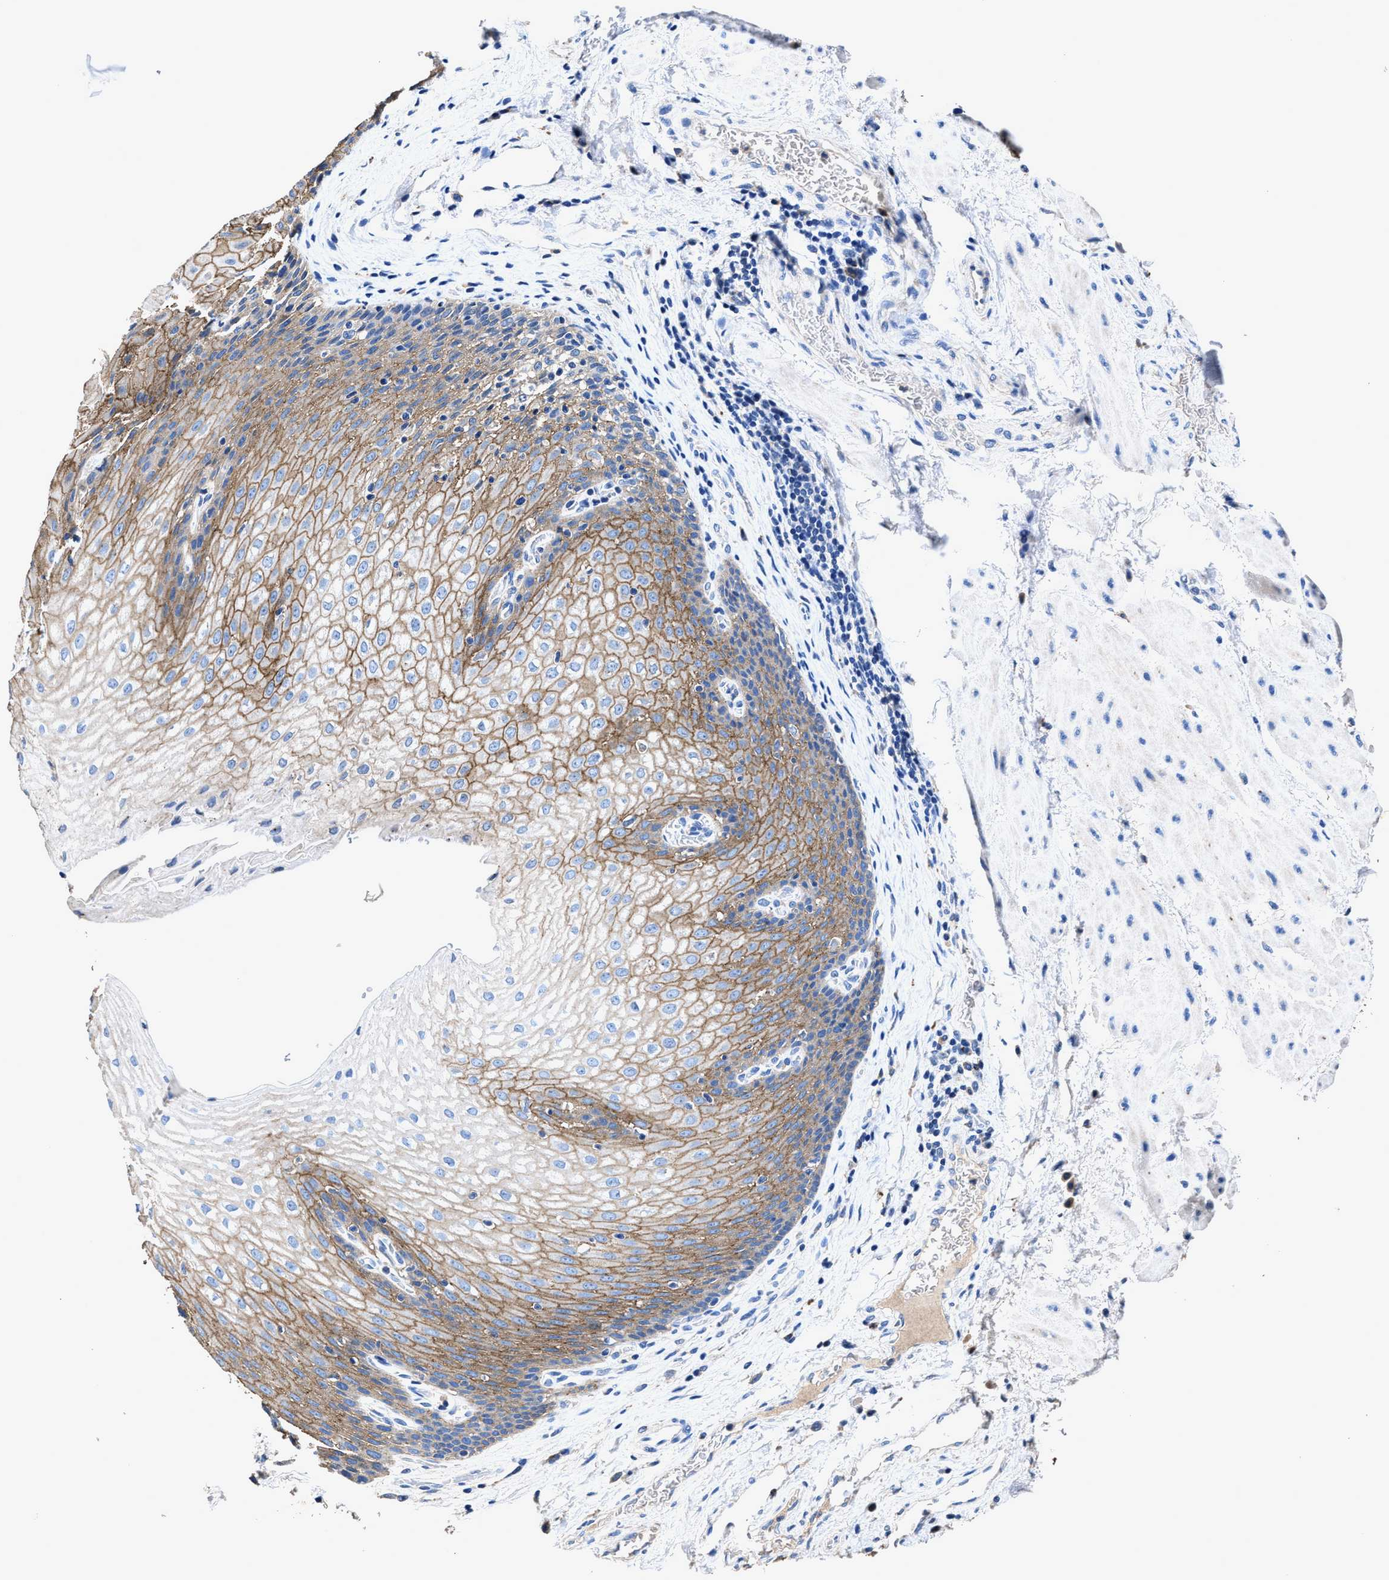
{"staining": {"intensity": "moderate", "quantity": "25%-75%", "location": "cytoplasmic/membranous"}, "tissue": "esophagus", "cell_type": "Squamous epithelial cells", "image_type": "normal", "snomed": [{"axis": "morphology", "description": "Normal tissue, NOS"}, {"axis": "topography", "description": "Esophagus"}], "caption": "Protein analysis of benign esophagus demonstrates moderate cytoplasmic/membranous expression in approximately 25%-75% of squamous epithelial cells.", "gene": "UBR4", "patient": {"sex": "male", "age": 48}}